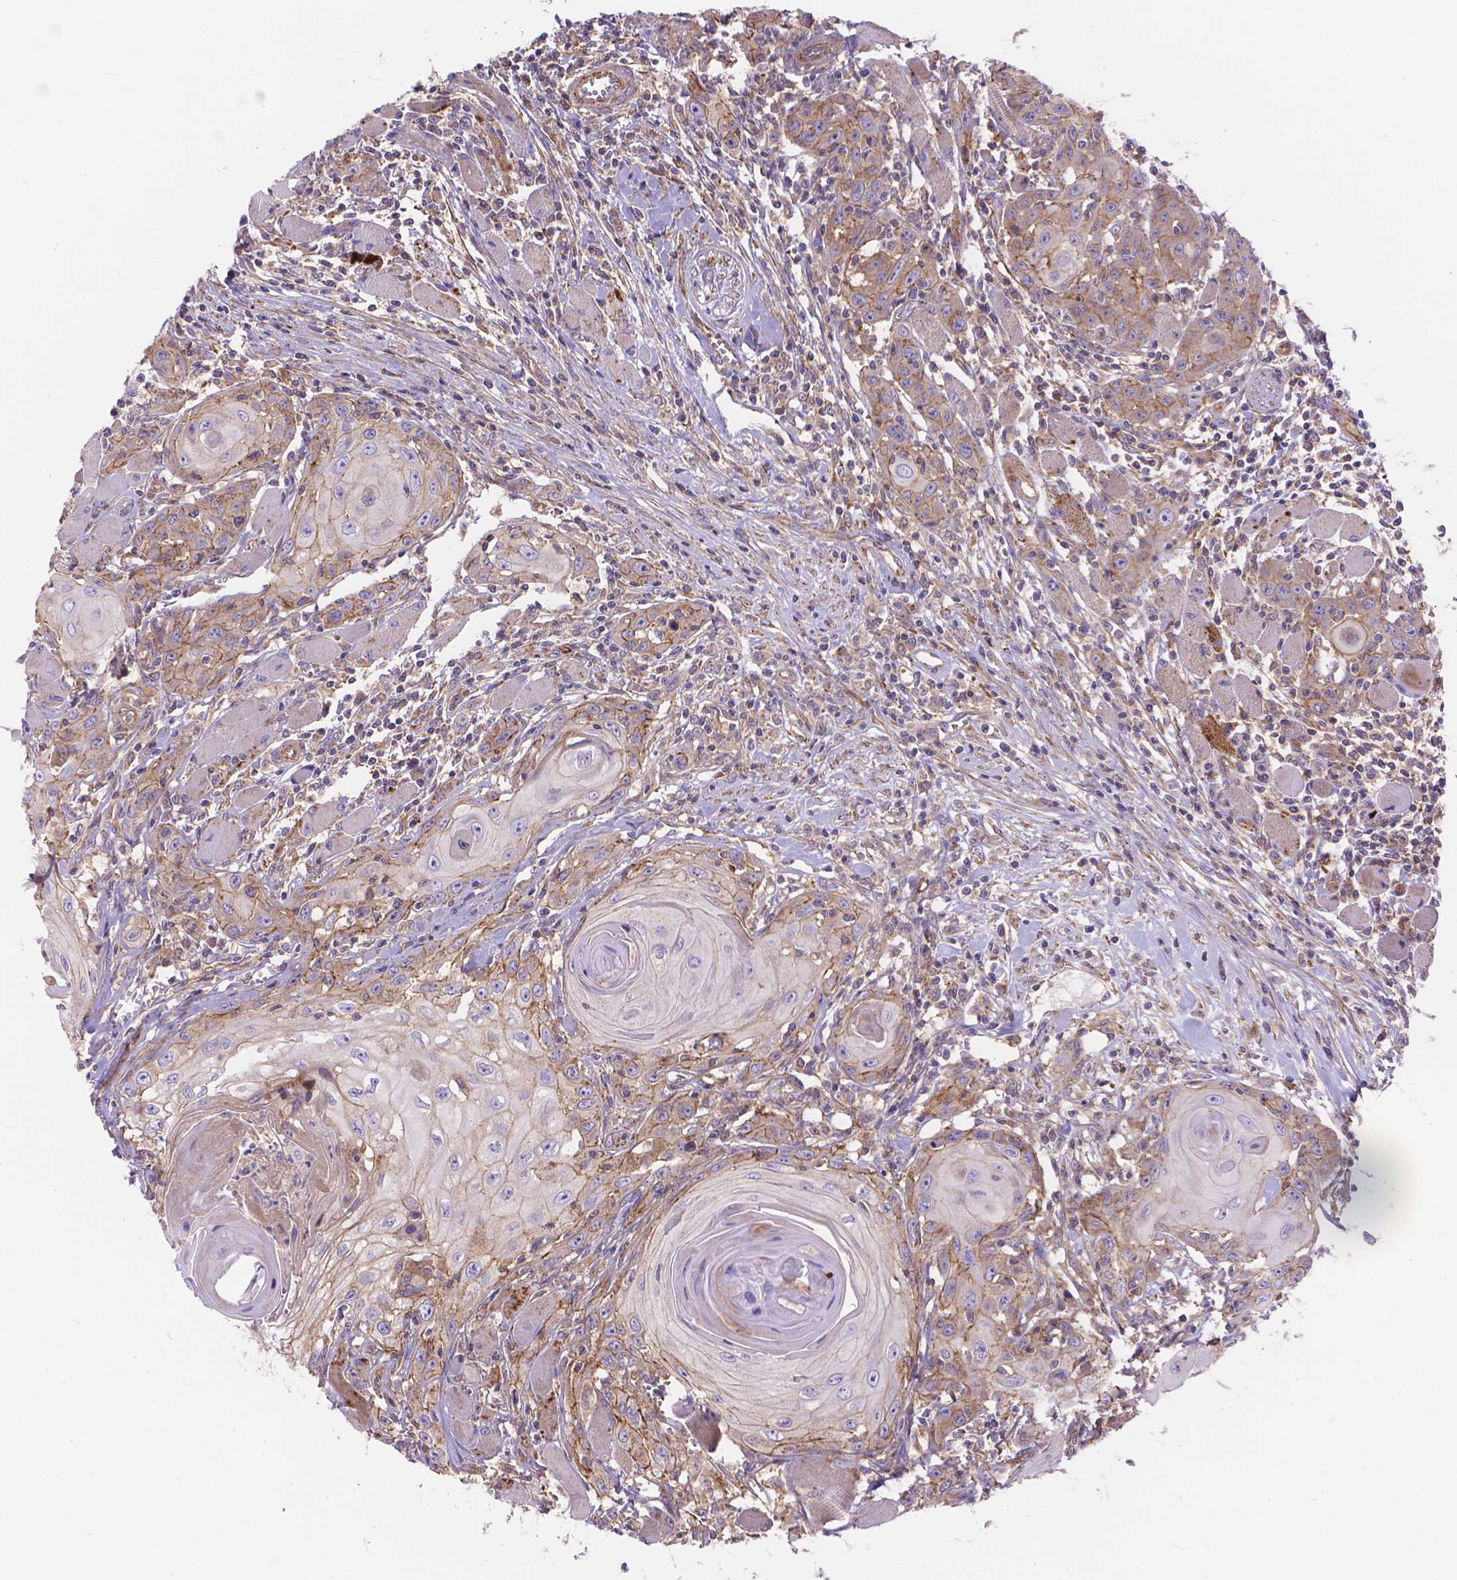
{"staining": {"intensity": "moderate", "quantity": "25%-75%", "location": "cytoplasmic/membranous"}, "tissue": "head and neck cancer", "cell_type": "Tumor cells", "image_type": "cancer", "snomed": [{"axis": "morphology", "description": "Squamous cell carcinoma, NOS"}, {"axis": "topography", "description": "Head-Neck"}], "caption": "Immunohistochemistry (IHC) of head and neck squamous cell carcinoma exhibits medium levels of moderate cytoplasmic/membranous staining in about 25%-75% of tumor cells. The protein is shown in brown color, while the nuclei are stained blue.", "gene": "AK3", "patient": {"sex": "female", "age": 80}}